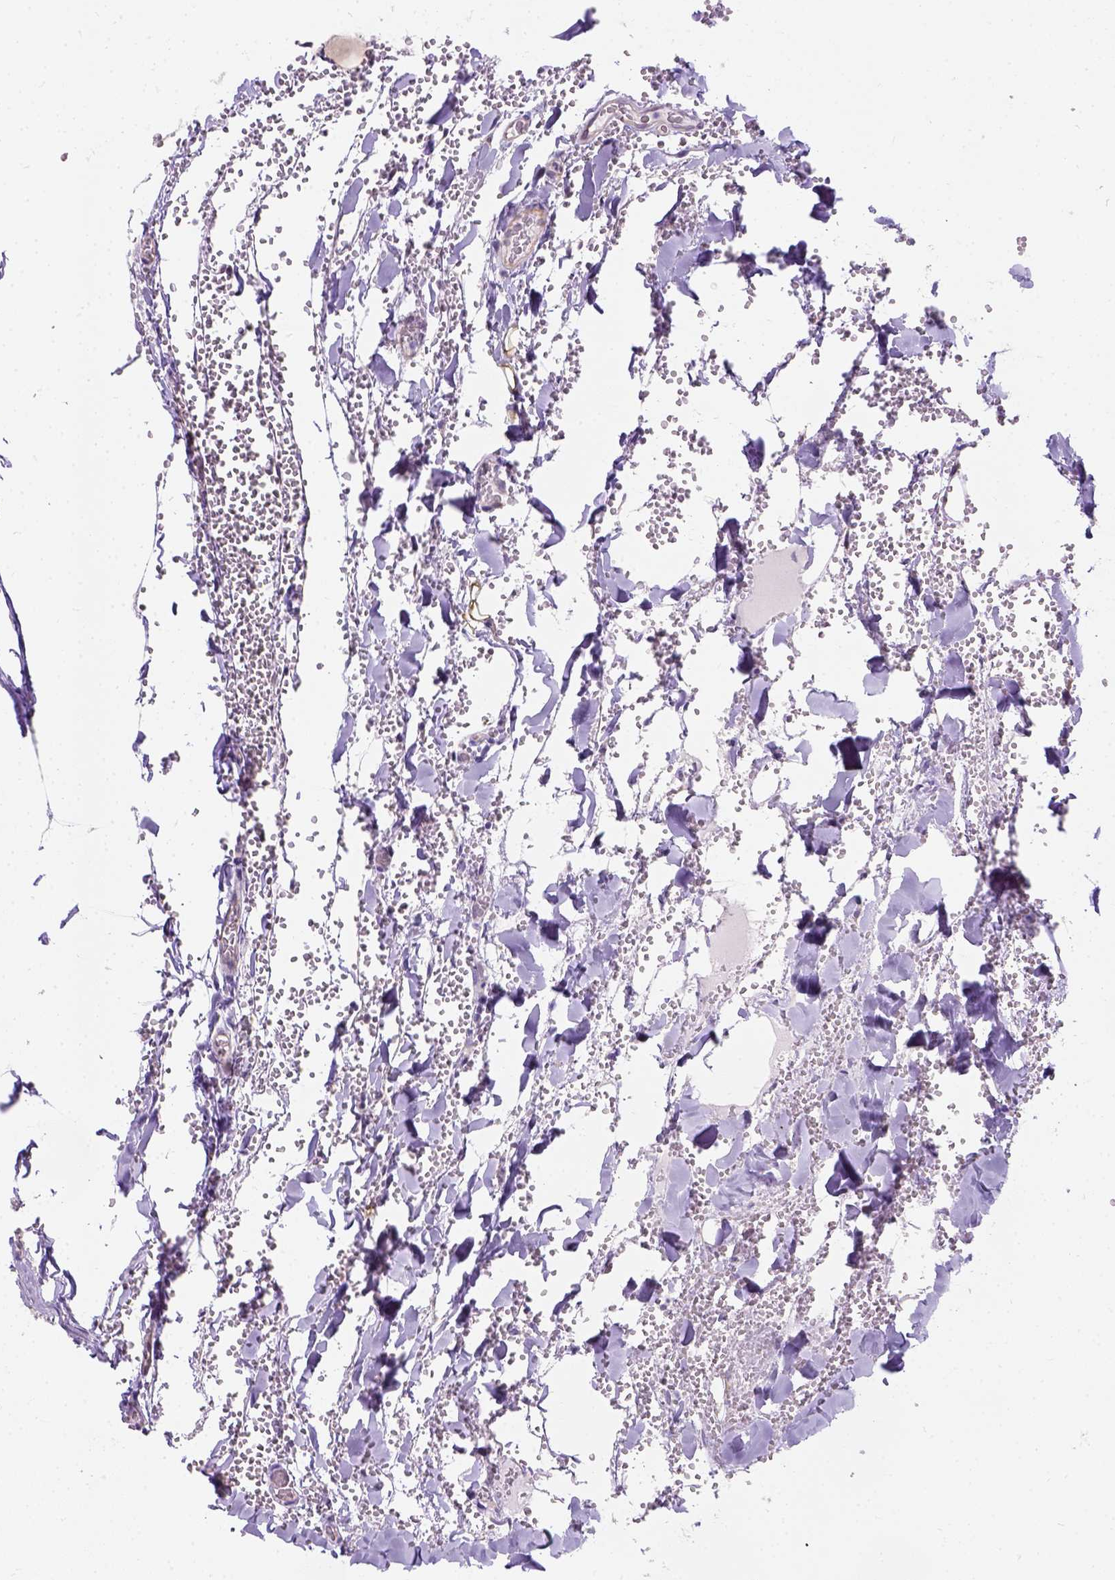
{"staining": {"intensity": "negative", "quantity": "none", "location": "none"}, "tissue": "thyroid cancer", "cell_type": "Tumor cells", "image_type": "cancer", "snomed": [{"axis": "morphology", "description": "Papillary adenocarcinoma, NOS"}, {"axis": "topography", "description": "Thyroid gland"}], "caption": "A histopathology image of papillary adenocarcinoma (thyroid) stained for a protein displays no brown staining in tumor cells. Nuclei are stained in blue.", "gene": "C20orf144", "patient": {"sex": "male", "age": 20}}